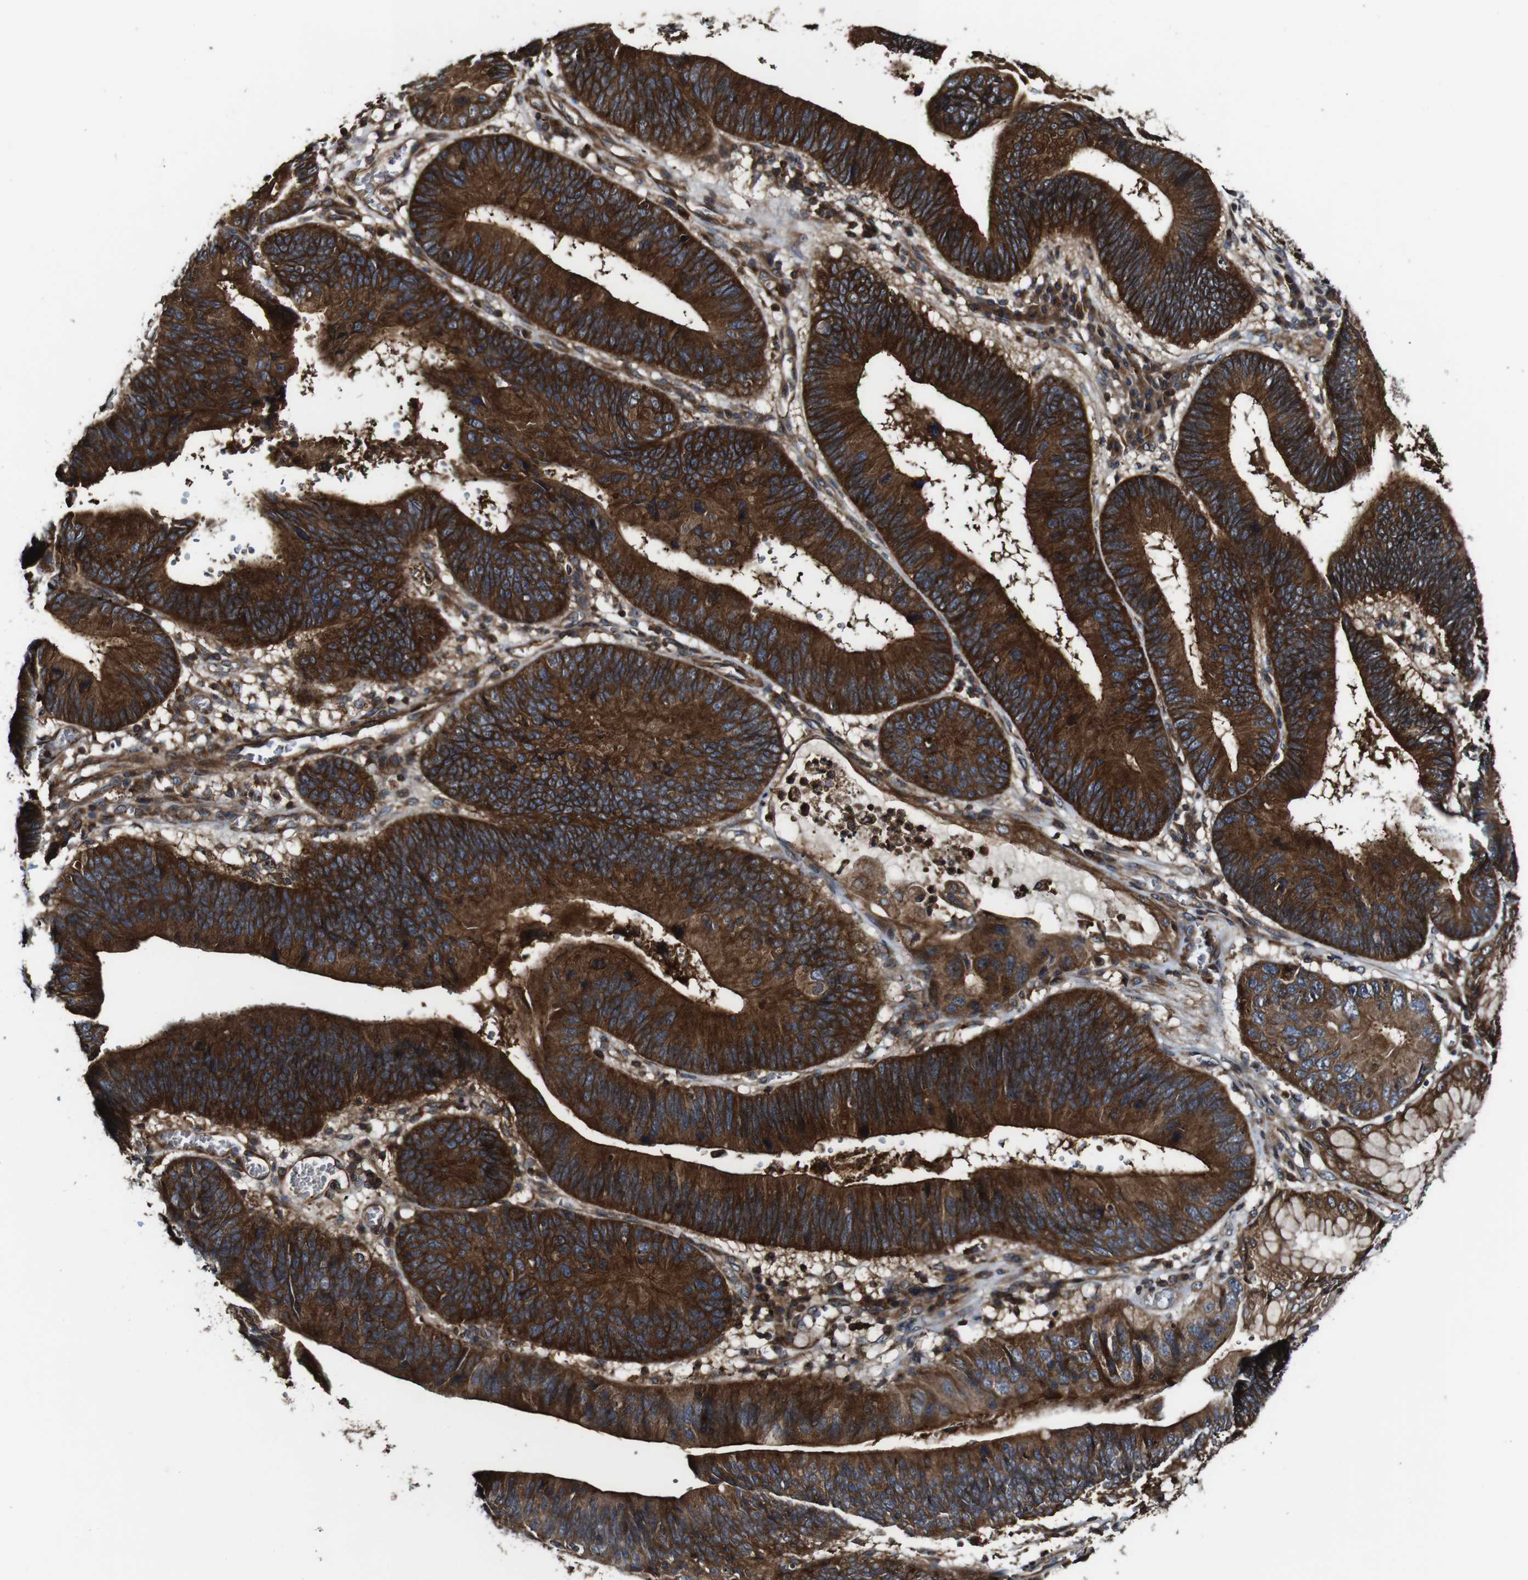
{"staining": {"intensity": "strong", "quantity": ">75%", "location": "cytoplasmic/membranous"}, "tissue": "stomach cancer", "cell_type": "Tumor cells", "image_type": "cancer", "snomed": [{"axis": "morphology", "description": "Adenocarcinoma, NOS"}, {"axis": "topography", "description": "Stomach"}], "caption": "This image displays IHC staining of human stomach cancer (adenocarcinoma), with high strong cytoplasmic/membranous positivity in about >75% of tumor cells.", "gene": "TNIK", "patient": {"sex": "male", "age": 59}}